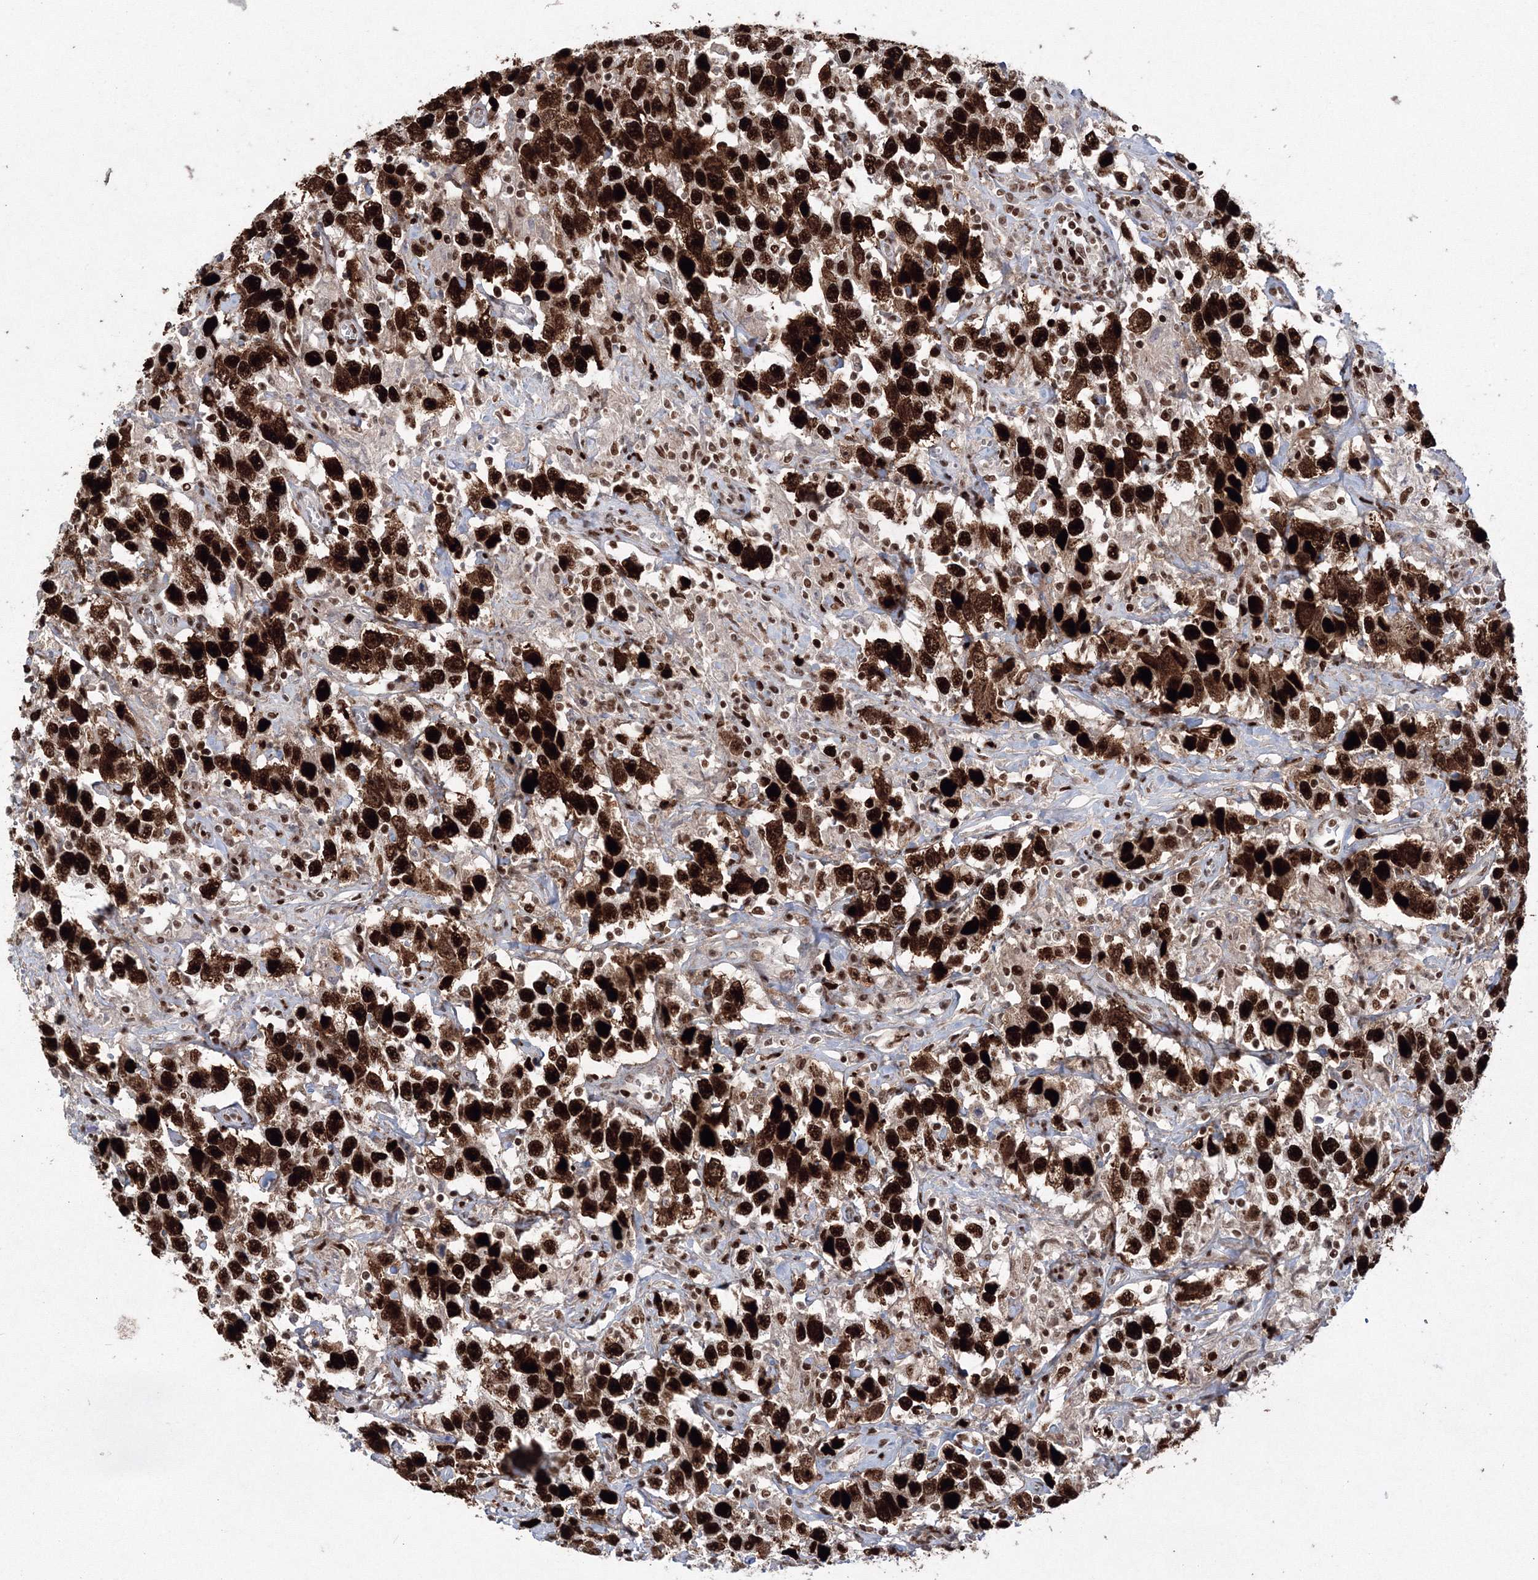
{"staining": {"intensity": "strong", "quantity": ">75%", "location": "nuclear"}, "tissue": "testis cancer", "cell_type": "Tumor cells", "image_type": "cancer", "snomed": [{"axis": "morphology", "description": "Seminoma, NOS"}, {"axis": "topography", "description": "Testis"}], "caption": "The histopathology image demonstrates immunohistochemical staining of testis seminoma. There is strong nuclear positivity is identified in about >75% of tumor cells.", "gene": "LIG1", "patient": {"sex": "male", "age": 41}}